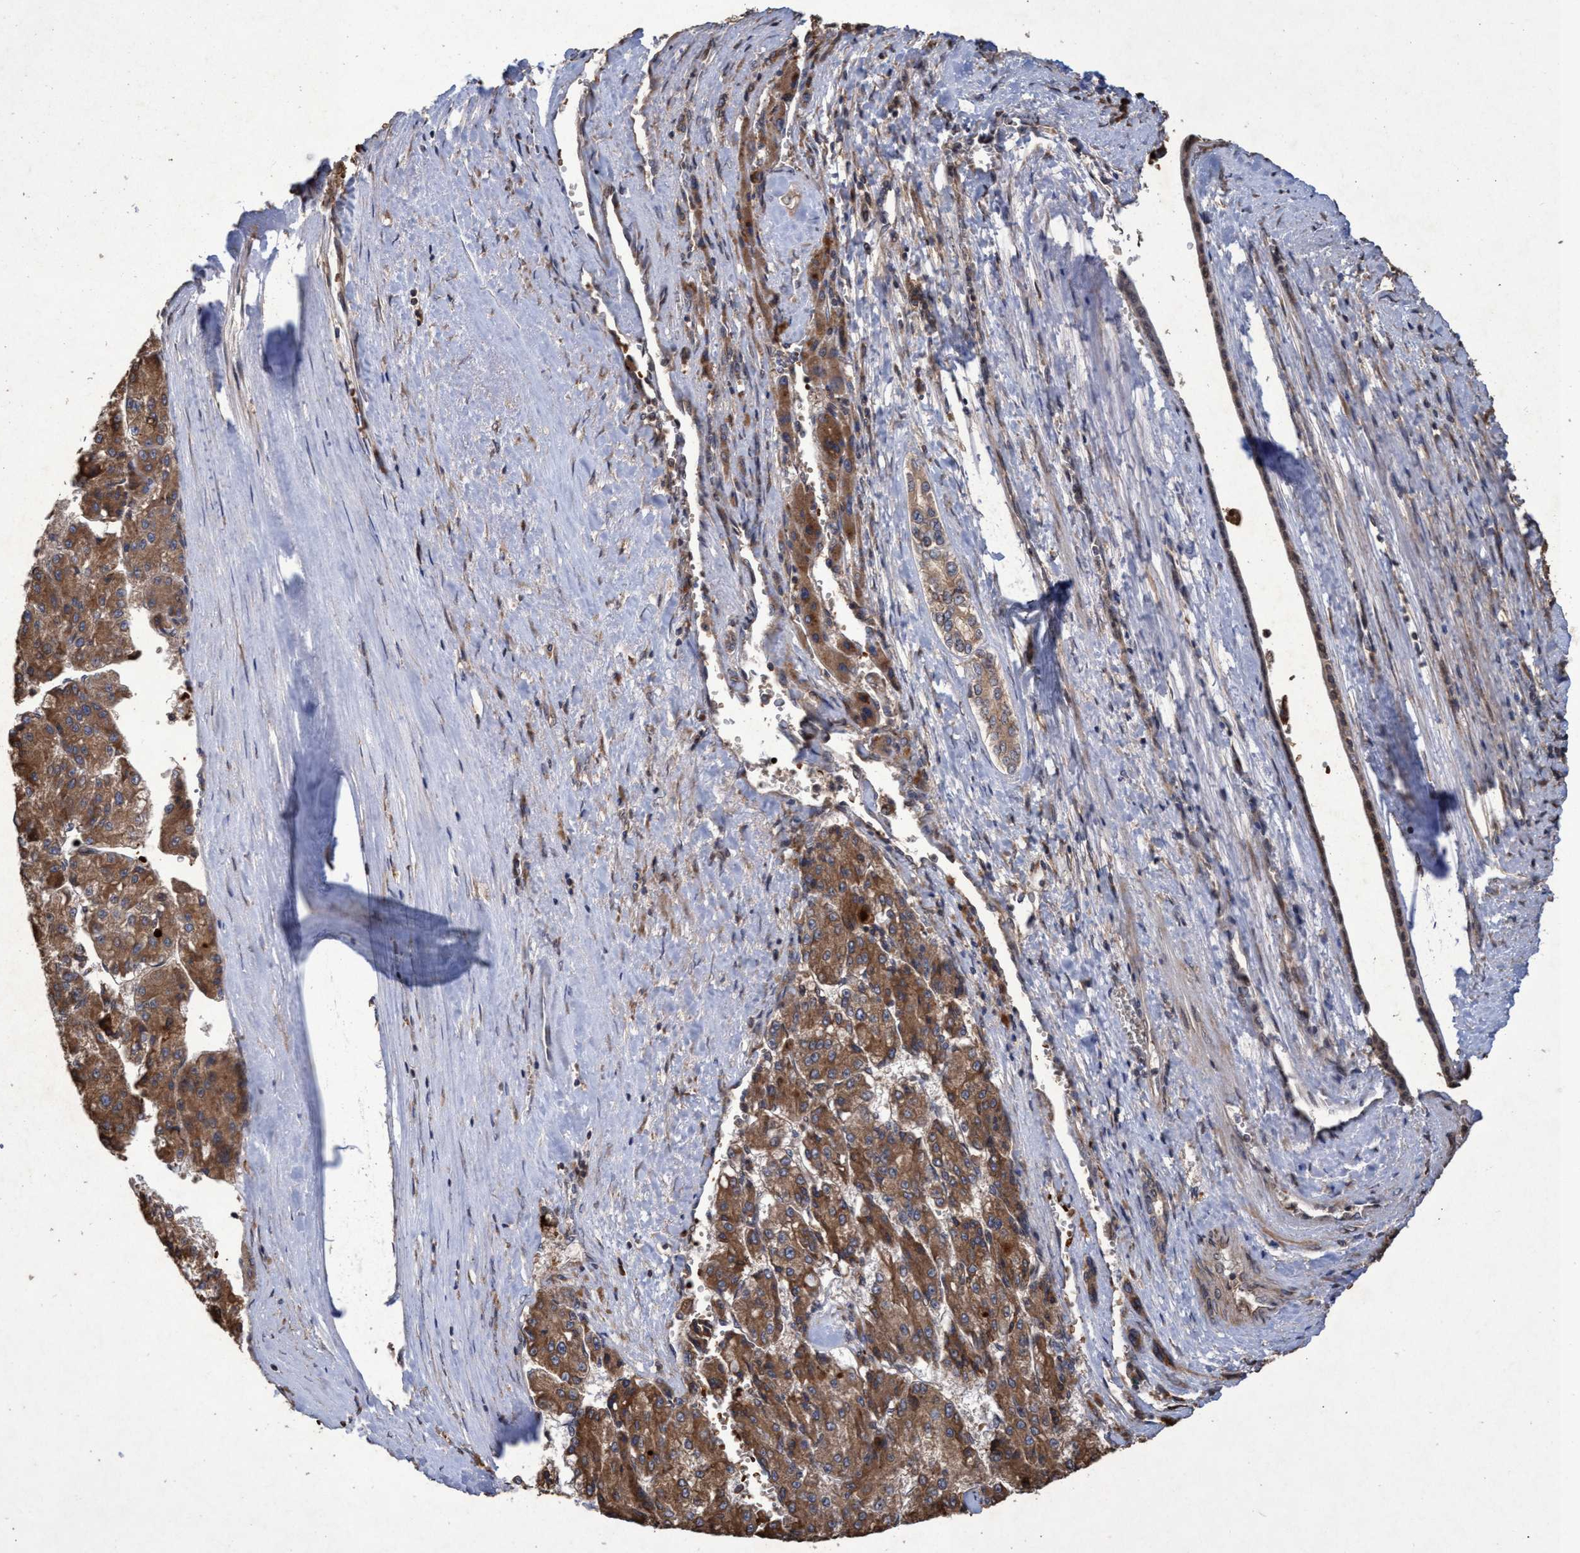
{"staining": {"intensity": "moderate", "quantity": ">75%", "location": "cytoplasmic/membranous"}, "tissue": "liver cancer", "cell_type": "Tumor cells", "image_type": "cancer", "snomed": [{"axis": "morphology", "description": "Carcinoma, Hepatocellular, NOS"}, {"axis": "topography", "description": "Liver"}], "caption": "Tumor cells exhibit moderate cytoplasmic/membranous expression in about >75% of cells in liver hepatocellular carcinoma.", "gene": "CHMP6", "patient": {"sex": "female", "age": 73}}